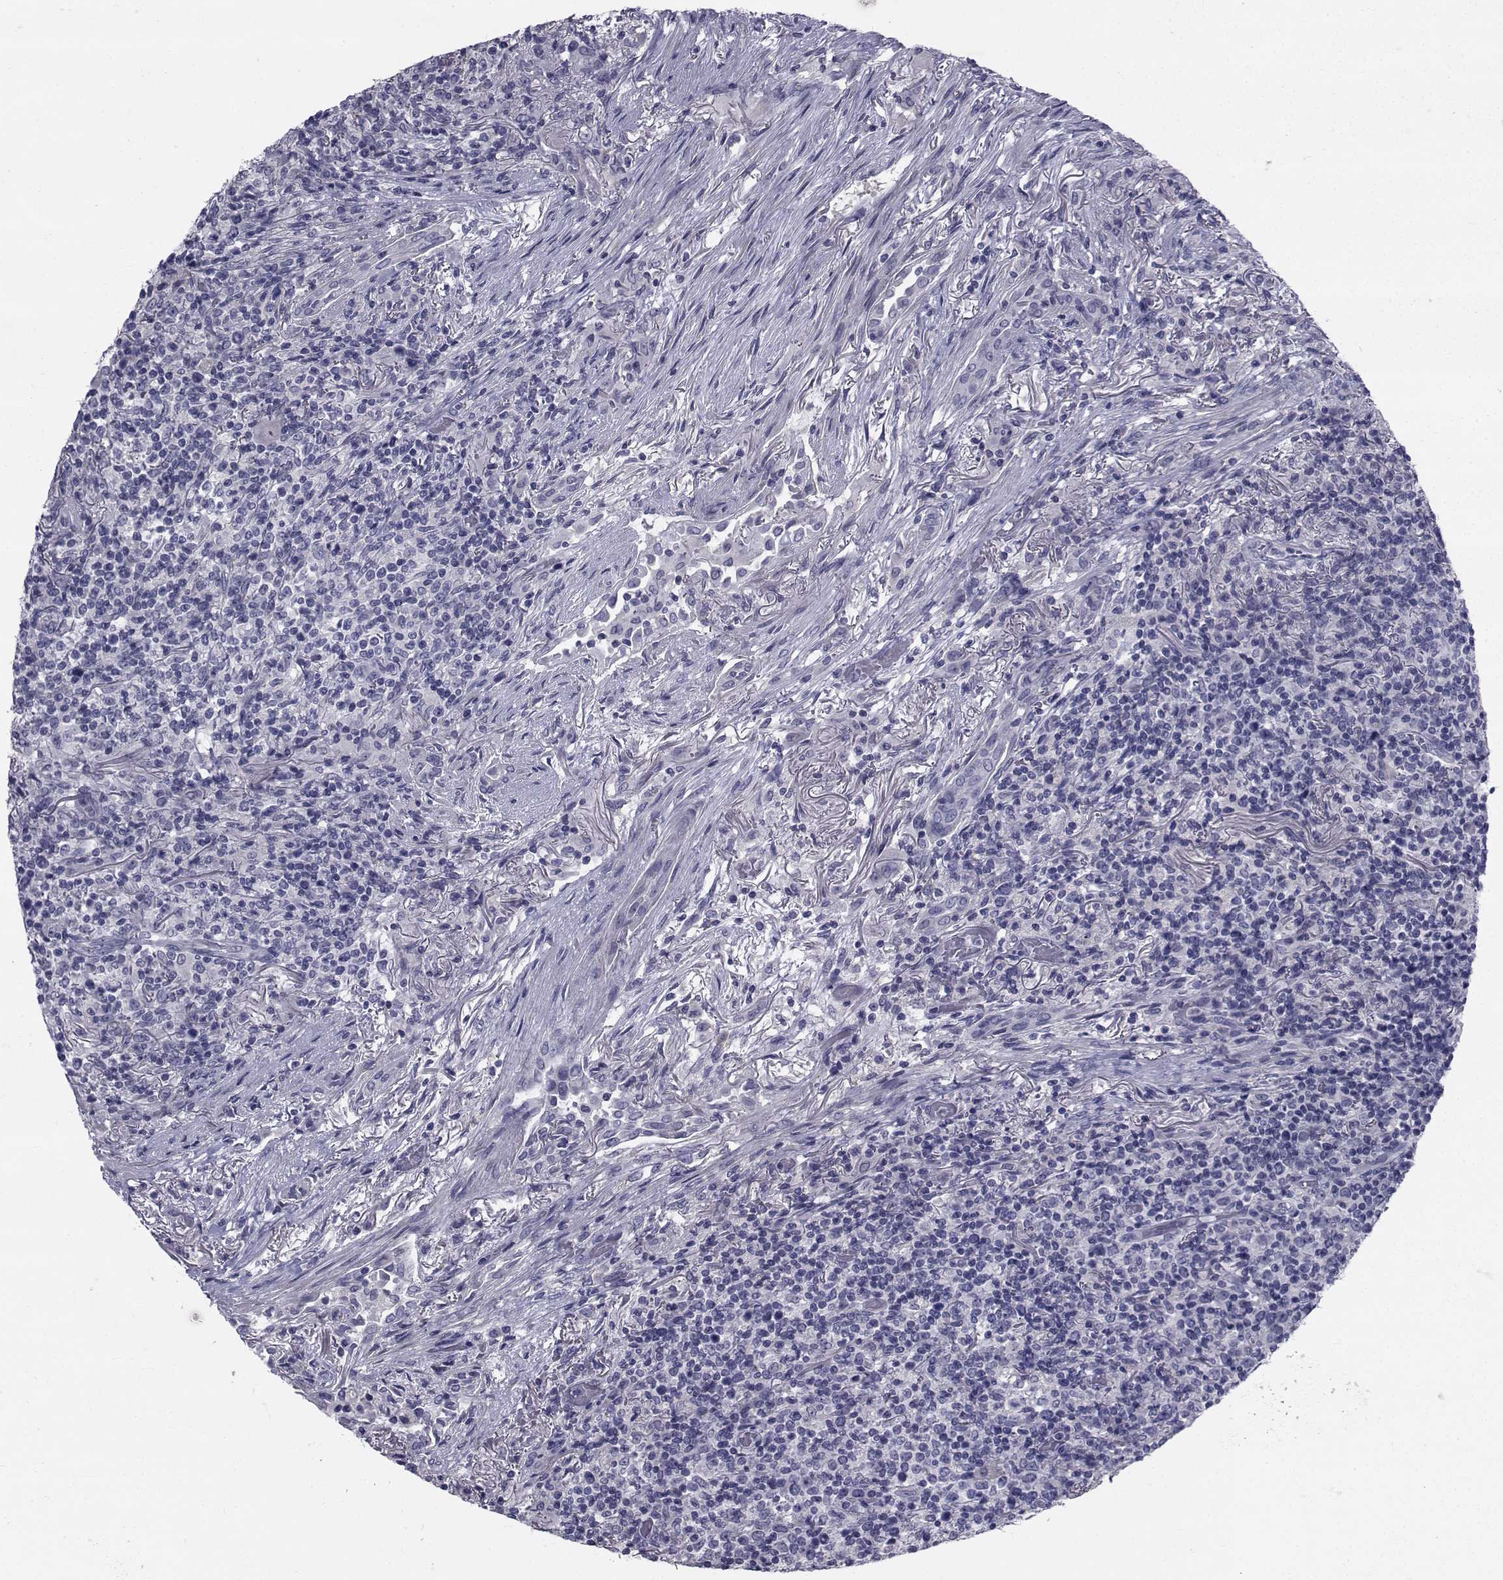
{"staining": {"intensity": "negative", "quantity": "none", "location": "none"}, "tissue": "lymphoma", "cell_type": "Tumor cells", "image_type": "cancer", "snomed": [{"axis": "morphology", "description": "Malignant lymphoma, non-Hodgkin's type, High grade"}, {"axis": "topography", "description": "Lung"}], "caption": "Tumor cells show no significant positivity in high-grade malignant lymphoma, non-Hodgkin's type. The staining was performed using DAB to visualize the protein expression in brown, while the nuclei were stained in blue with hematoxylin (Magnification: 20x).", "gene": "CHRNA1", "patient": {"sex": "male", "age": 79}}